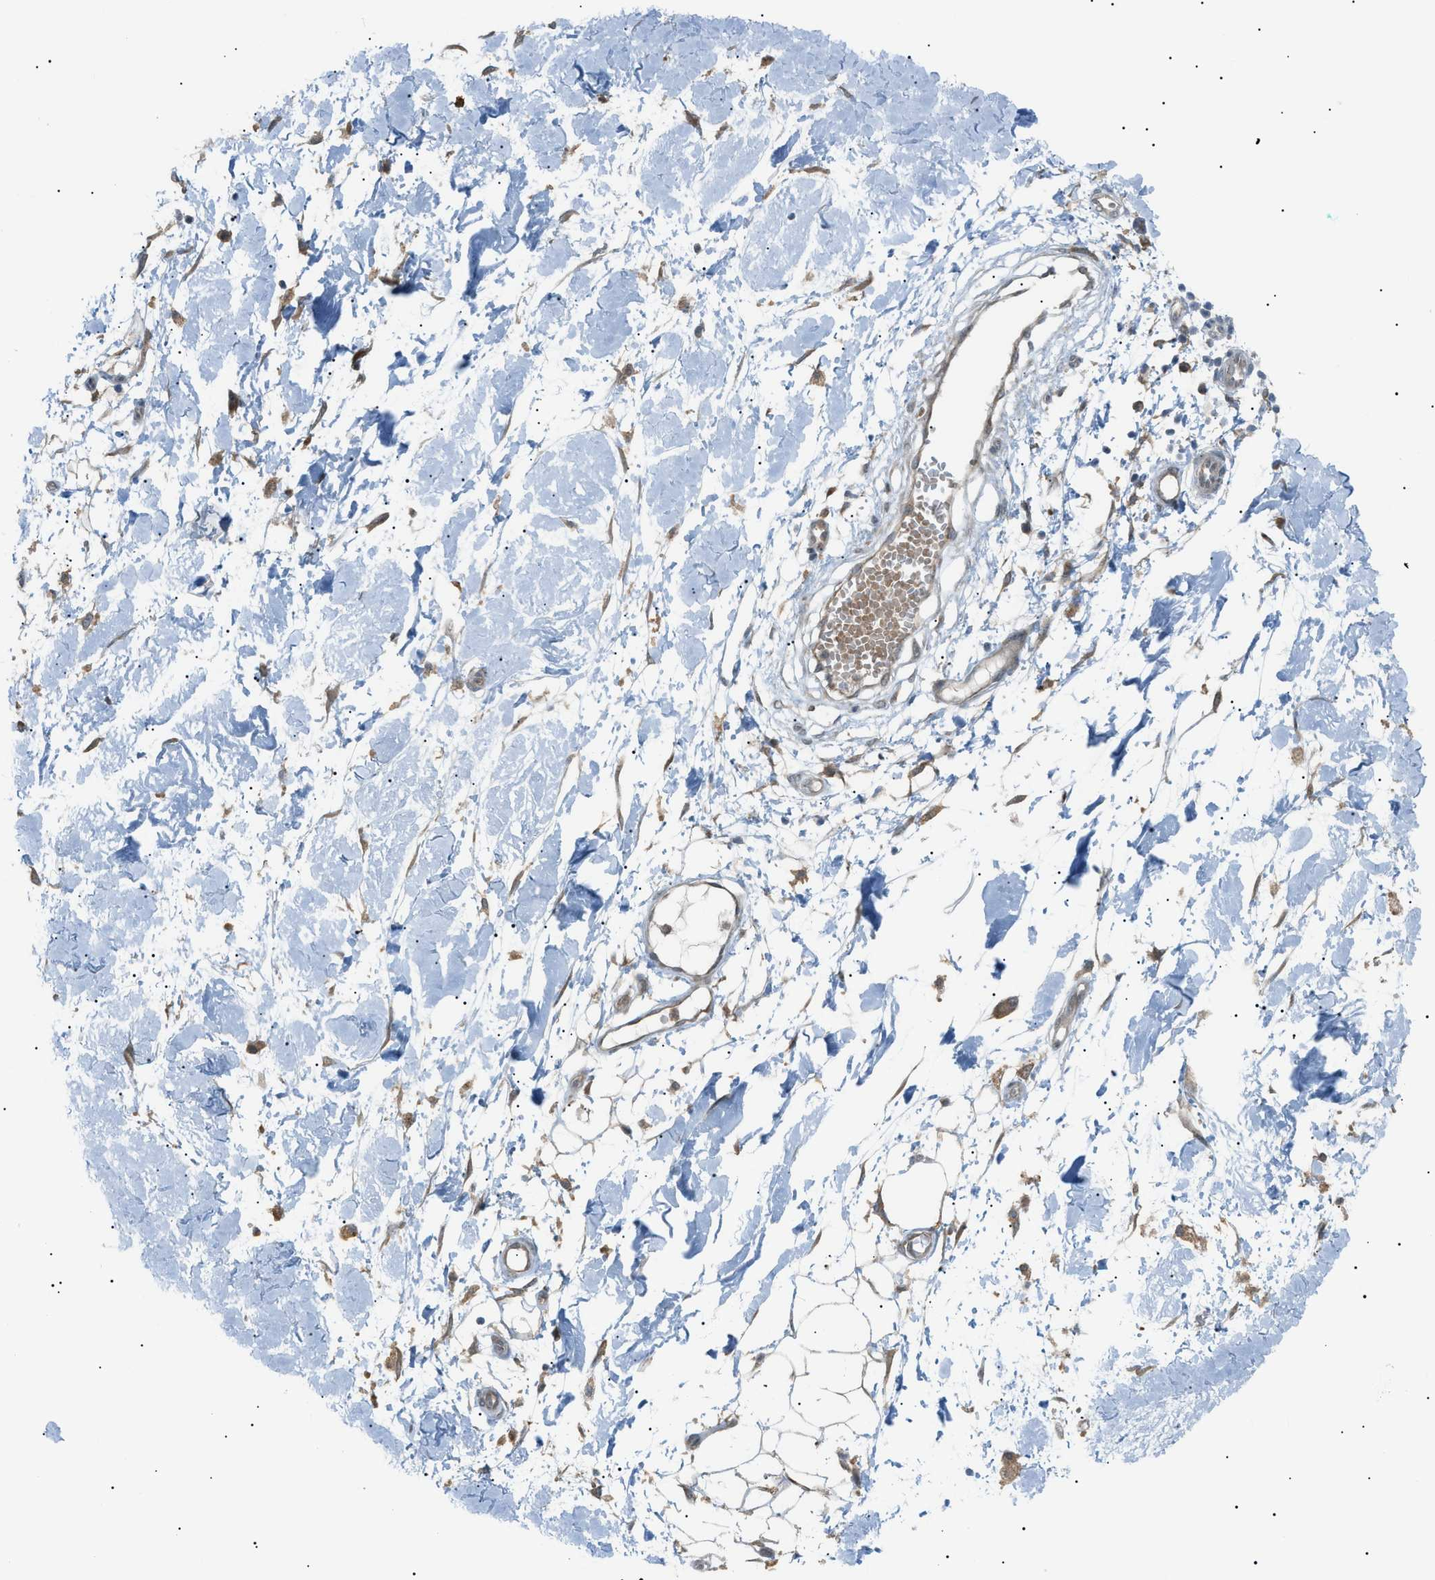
{"staining": {"intensity": "weak", "quantity": ">75%", "location": "cytoplasmic/membranous"}, "tissue": "adipose tissue", "cell_type": "Adipocytes", "image_type": "normal", "snomed": [{"axis": "morphology", "description": "Normal tissue, NOS"}, {"axis": "morphology", "description": "Squamous cell carcinoma, NOS"}, {"axis": "topography", "description": "Skin"}, {"axis": "topography", "description": "Peripheral nerve tissue"}], "caption": "Immunohistochemical staining of unremarkable human adipose tissue reveals weak cytoplasmic/membranous protein positivity in approximately >75% of adipocytes.", "gene": "LPIN2", "patient": {"sex": "male", "age": 83}}